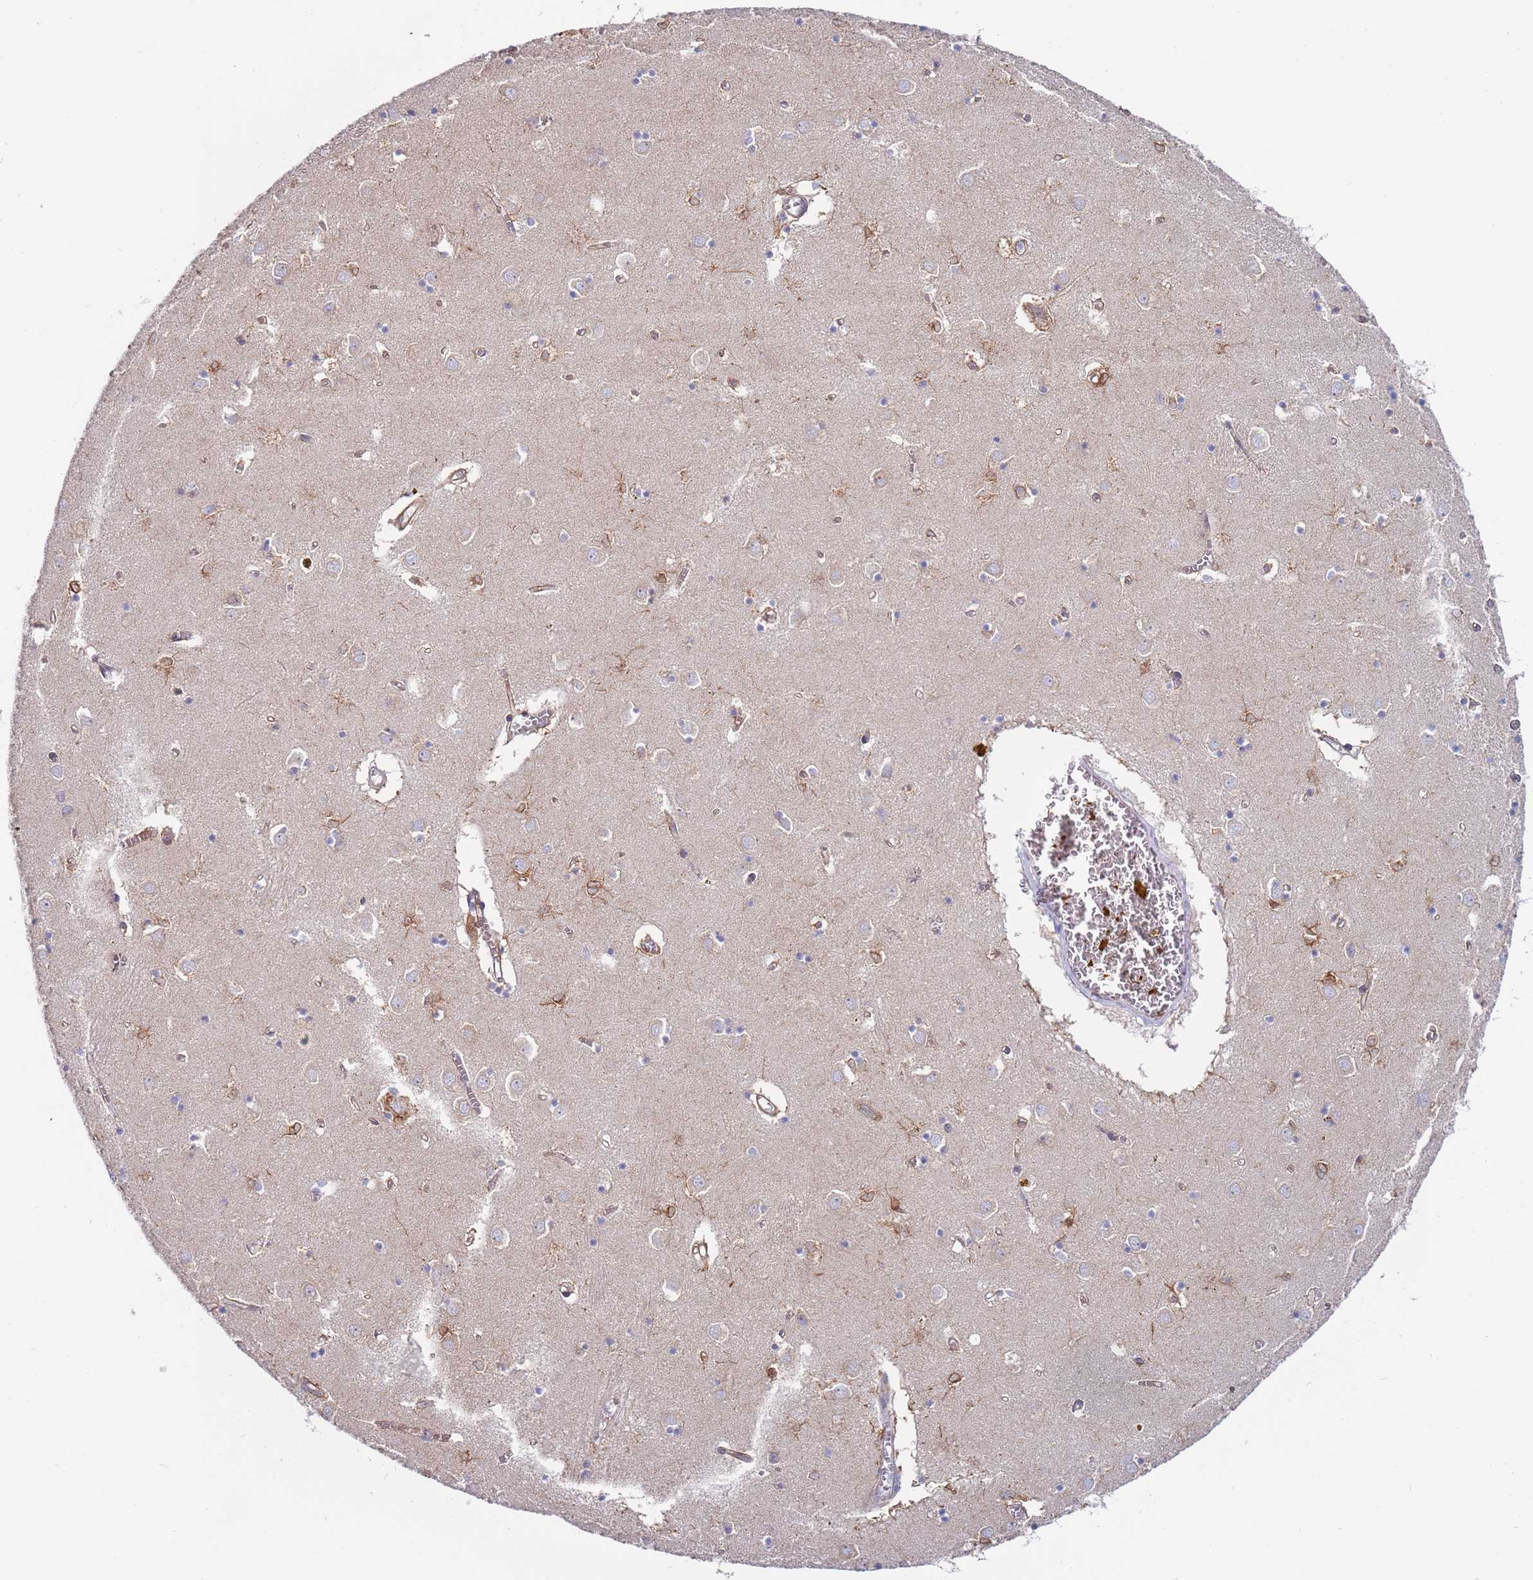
{"staining": {"intensity": "negative", "quantity": "none", "location": "none"}, "tissue": "caudate", "cell_type": "Glial cells", "image_type": "normal", "snomed": [{"axis": "morphology", "description": "Normal tissue, NOS"}, {"axis": "topography", "description": "Lateral ventricle wall"}], "caption": "Glial cells are negative for brown protein staining in unremarkable caudate. (Immunohistochemistry (ihc), brightfield microscopy, high magnification).", "gene": "ENSG00000286098", "patient": {"sex": "male", "age": 70}}